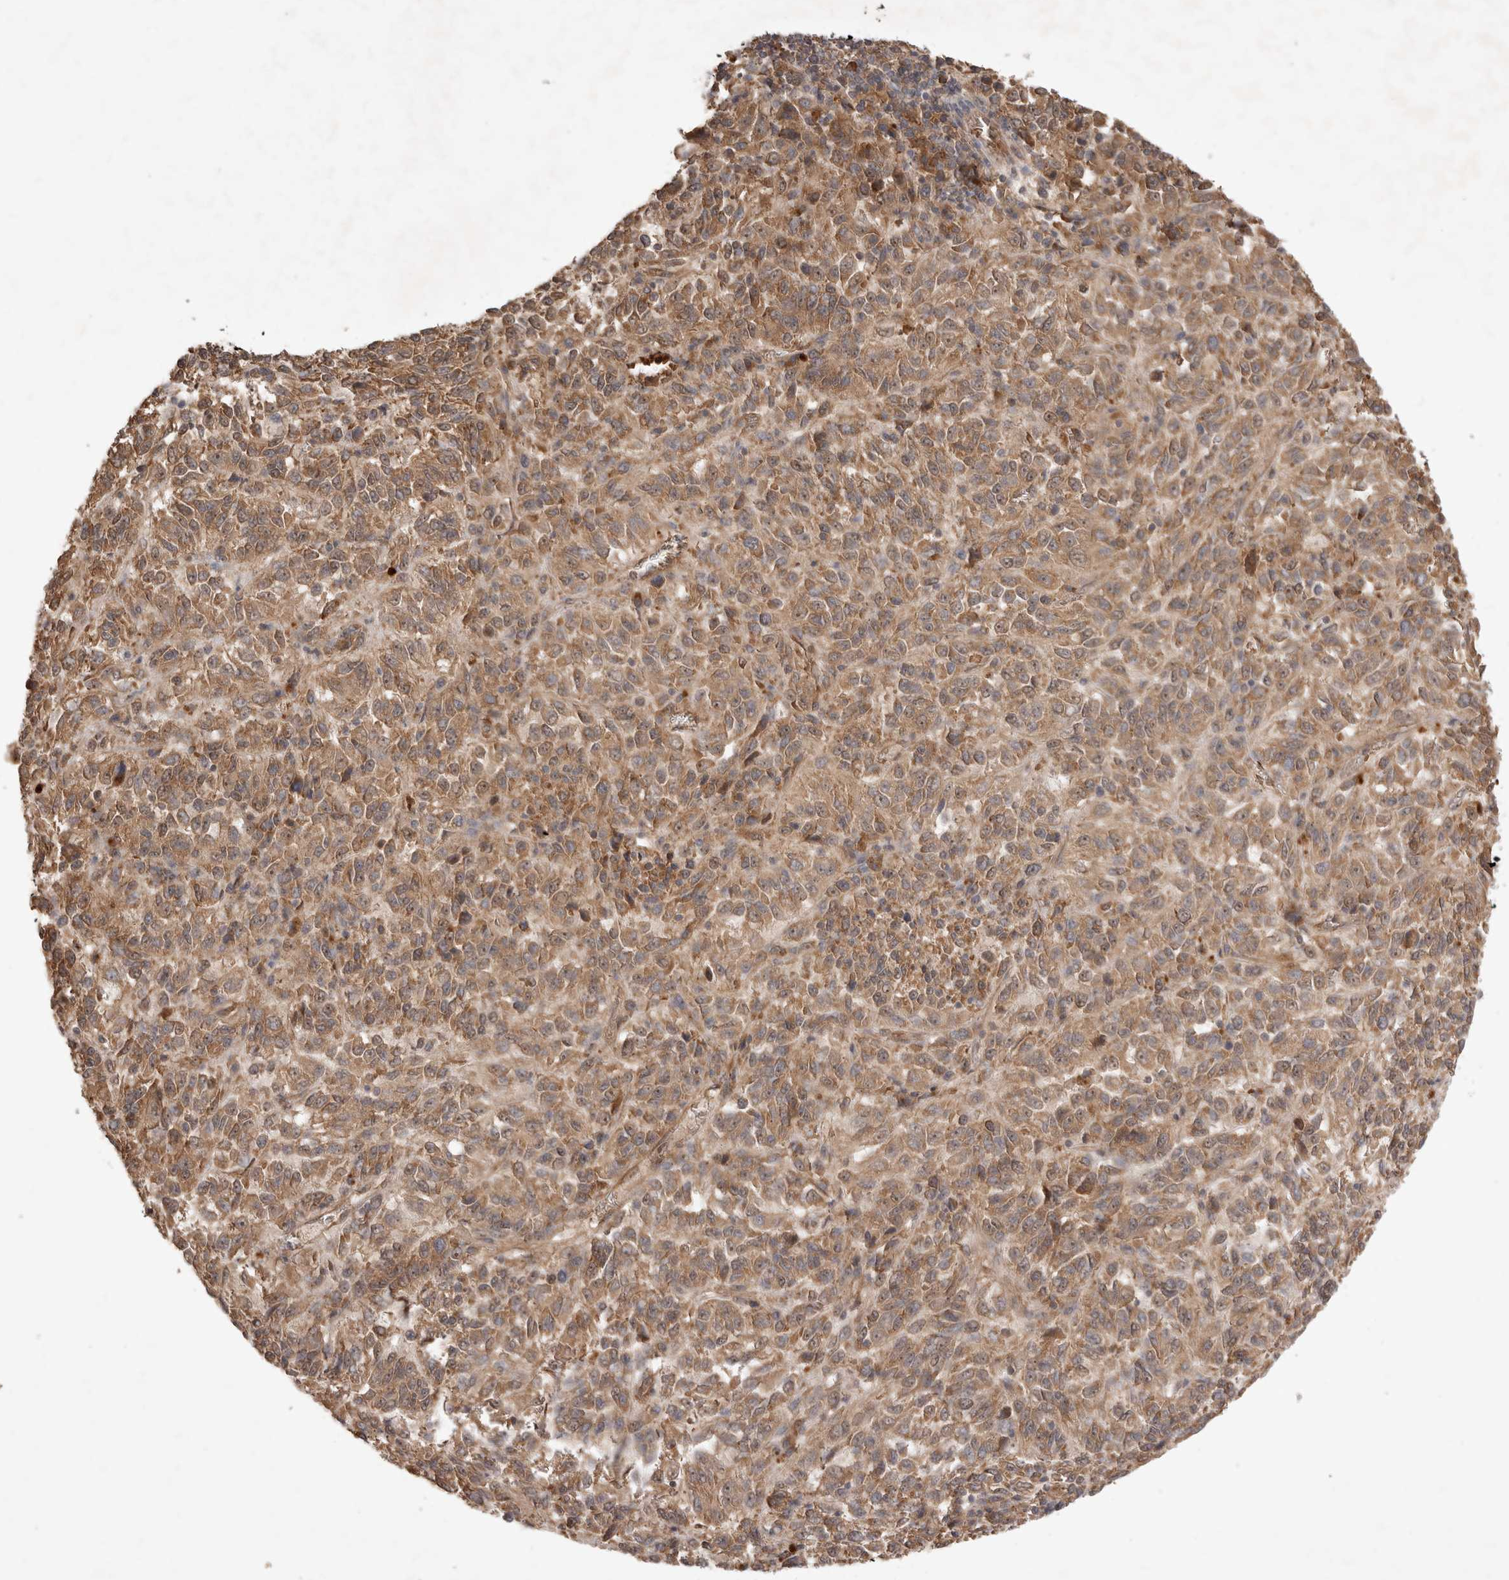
{"staining": {"intensity": "moderate", "quantity": ">75%", "location": "cytoplasmic/membranous"}, "tissue": "melanoma", "cell_type": "Tumor cells", "image_type": "cancer", "snomed": [{"axis": "morphology", "description": "Malignant melanoma, Metastatic site"}, {"axis": "topography", "description": "Lung"}], "caption": "Immunohistochemistry (IHC) of malignant melanoma (metastatic site) reveals medium levels of moderate cytoplasmic/membranous expression in about >75% of tumor cells.", "gene": "FAM221A", "patient": {"sex": "male", "age": 64}}